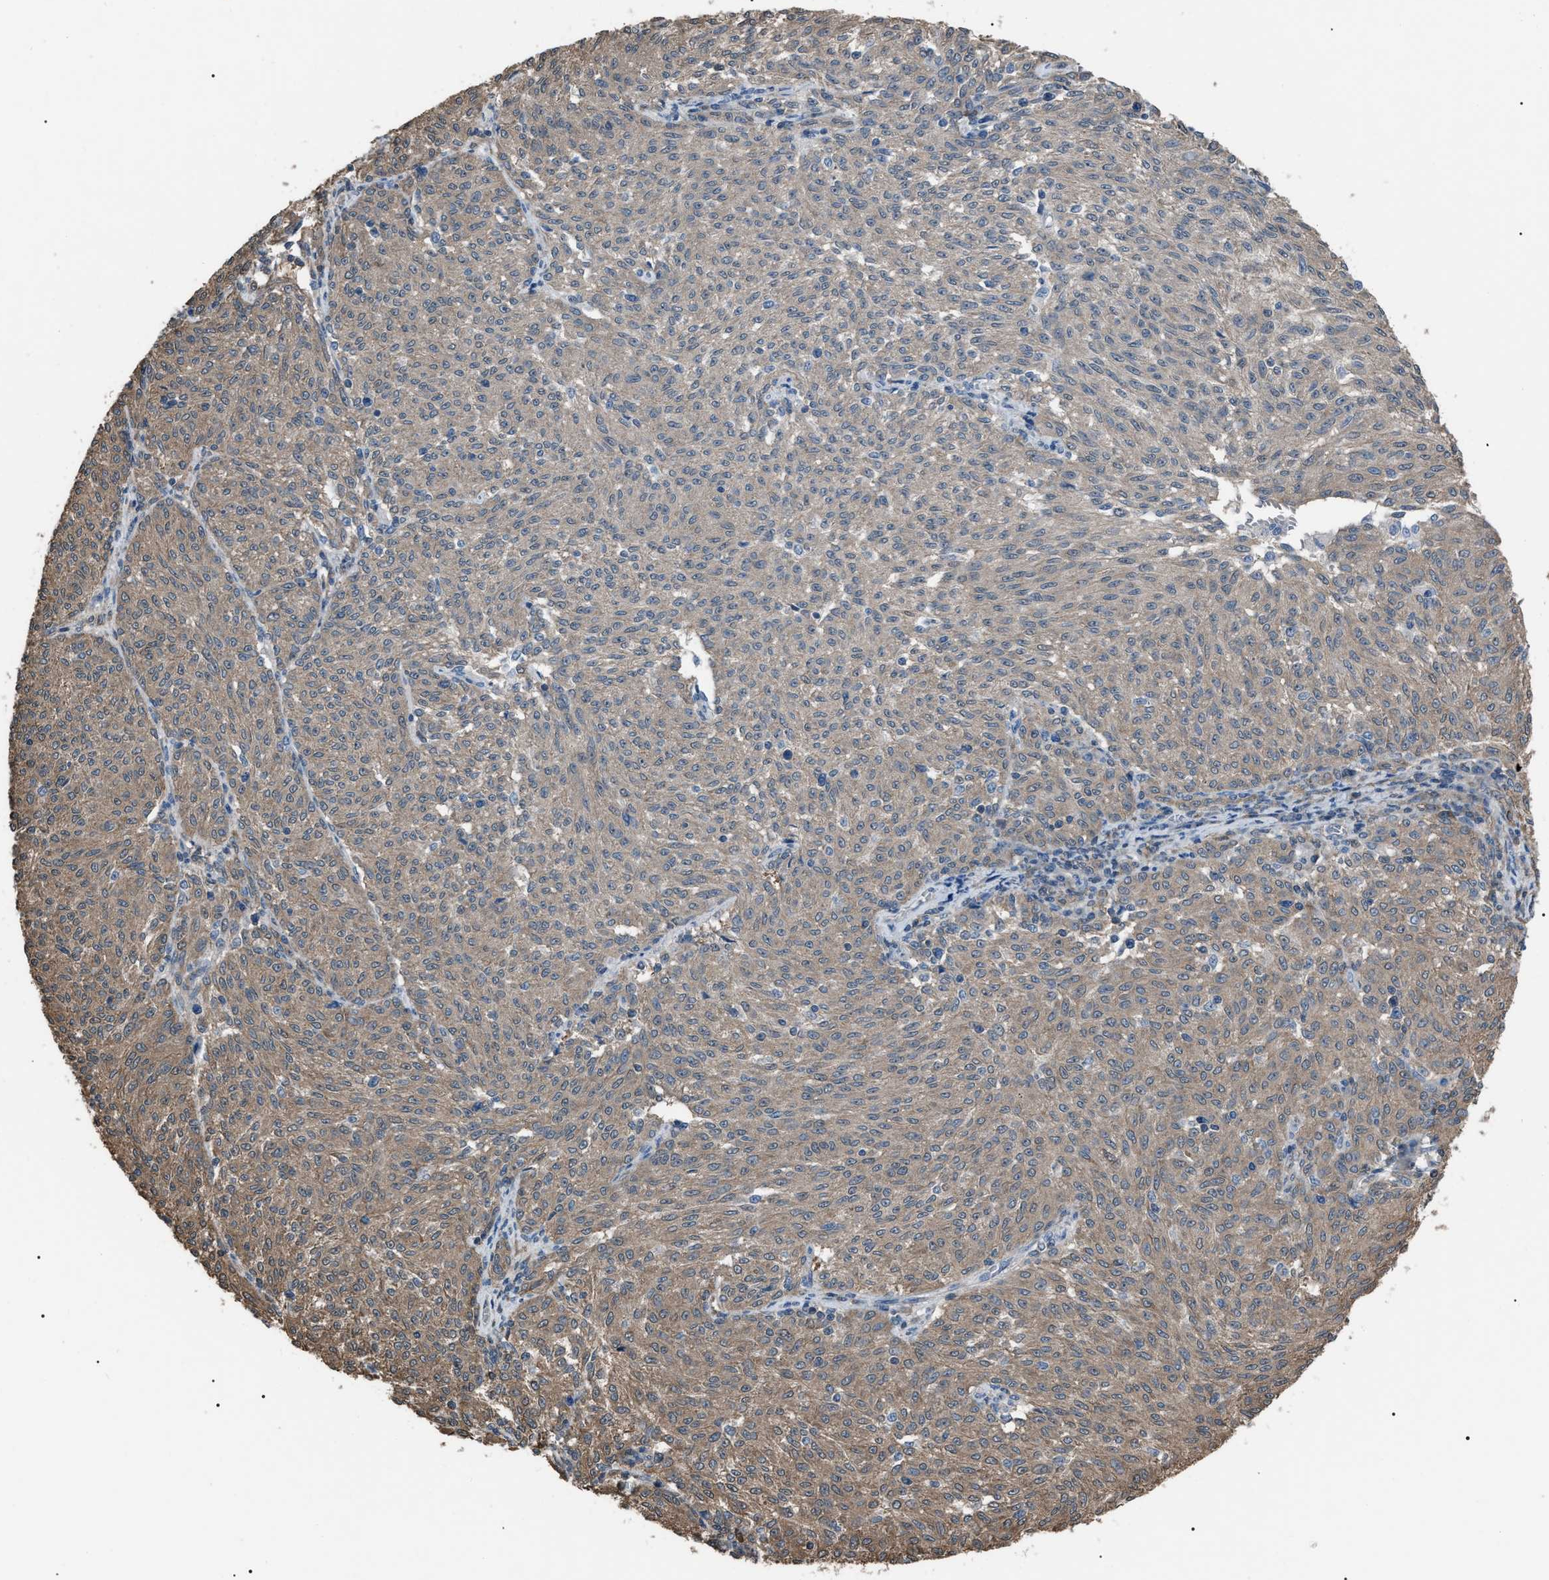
{"staining": {"intensity": "weak", "quantity": ">75%", "location": "cytoplasmic/membranous"}, "tissue": "melanoma", "cell_type": "Tumor cells", "image_type": "cancer", "snomed": [{"axis": "morphology", "description": "Malignant melanoma, NOS"}, {"axis": "topography", "description": "Skin"}], "caption": "Immunohistochemical staining of melanoma exhibits weak cytoplasmic/membranous protein positivity in about >75% of tumor cells. The protein of interest is shown in brown color, while the nuclei are stained blue.", "gene": "PDCD5", "patient": {"sex": "female", "age": 72}}